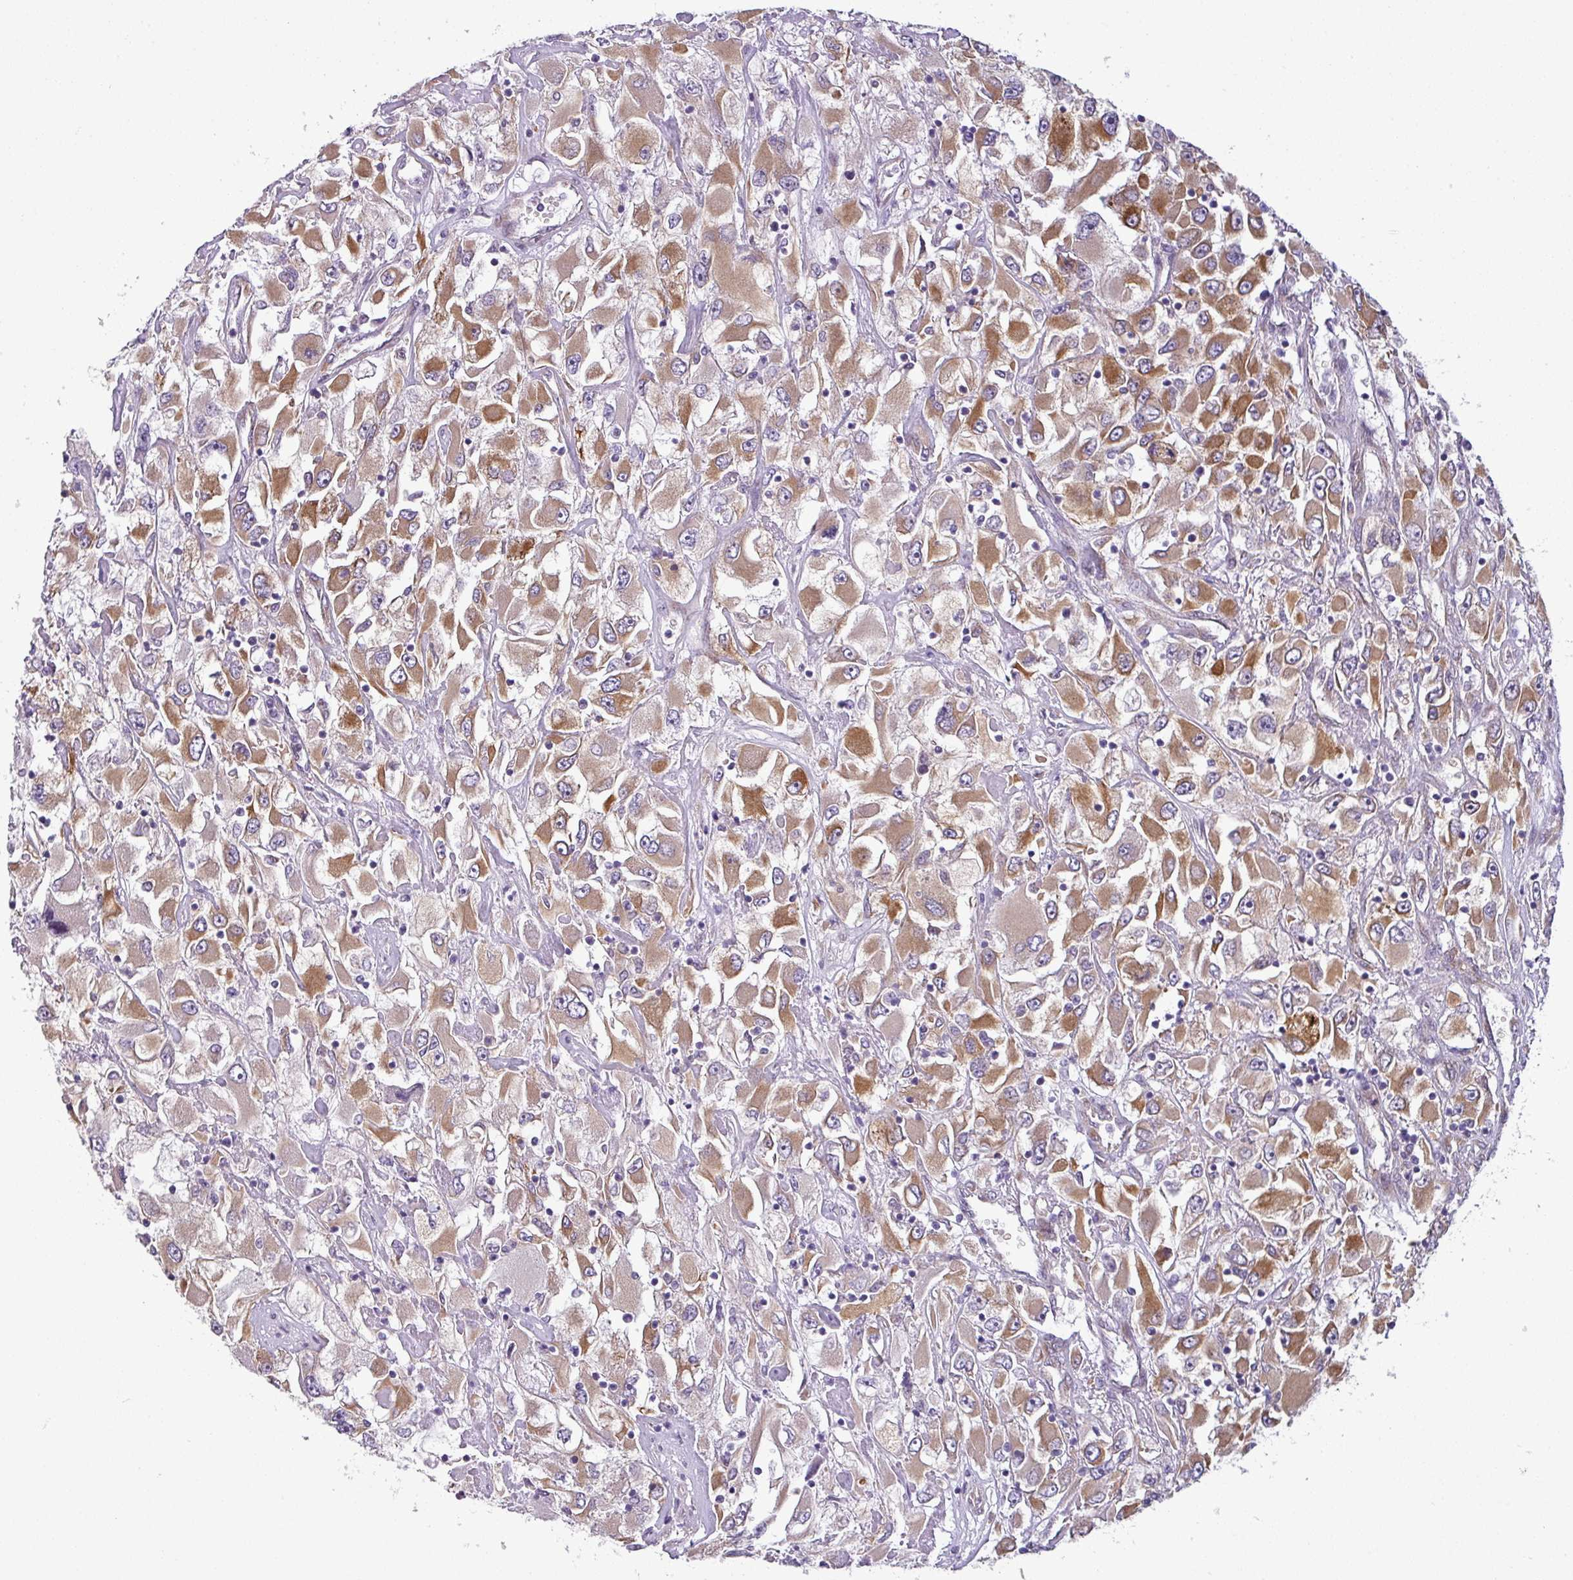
{"staining": {"intensity": "moderate", "quantity": ">75%", "location": "cytoplasmic/membranous"}, "tissue": "renal cancer", "cell_type": "Tumor cells", "image_type": "cancer", "snomed": [{"axis": "morphology", "description": "Adenocarcinoma, NOS"}, {"axis": "topography", "description": "Kidney"}], "caption": "Immunohistochemistry (IHC) histopathology image of adenocarcinoma (renal) stained for a protein (brown), which reveals medium levels of moderate cytoplasmic/membranous positivity in approximately >75% of tumor cells.", "gene": "TOR1AIP2", "patient": {"sex": "female", "age": 52}}